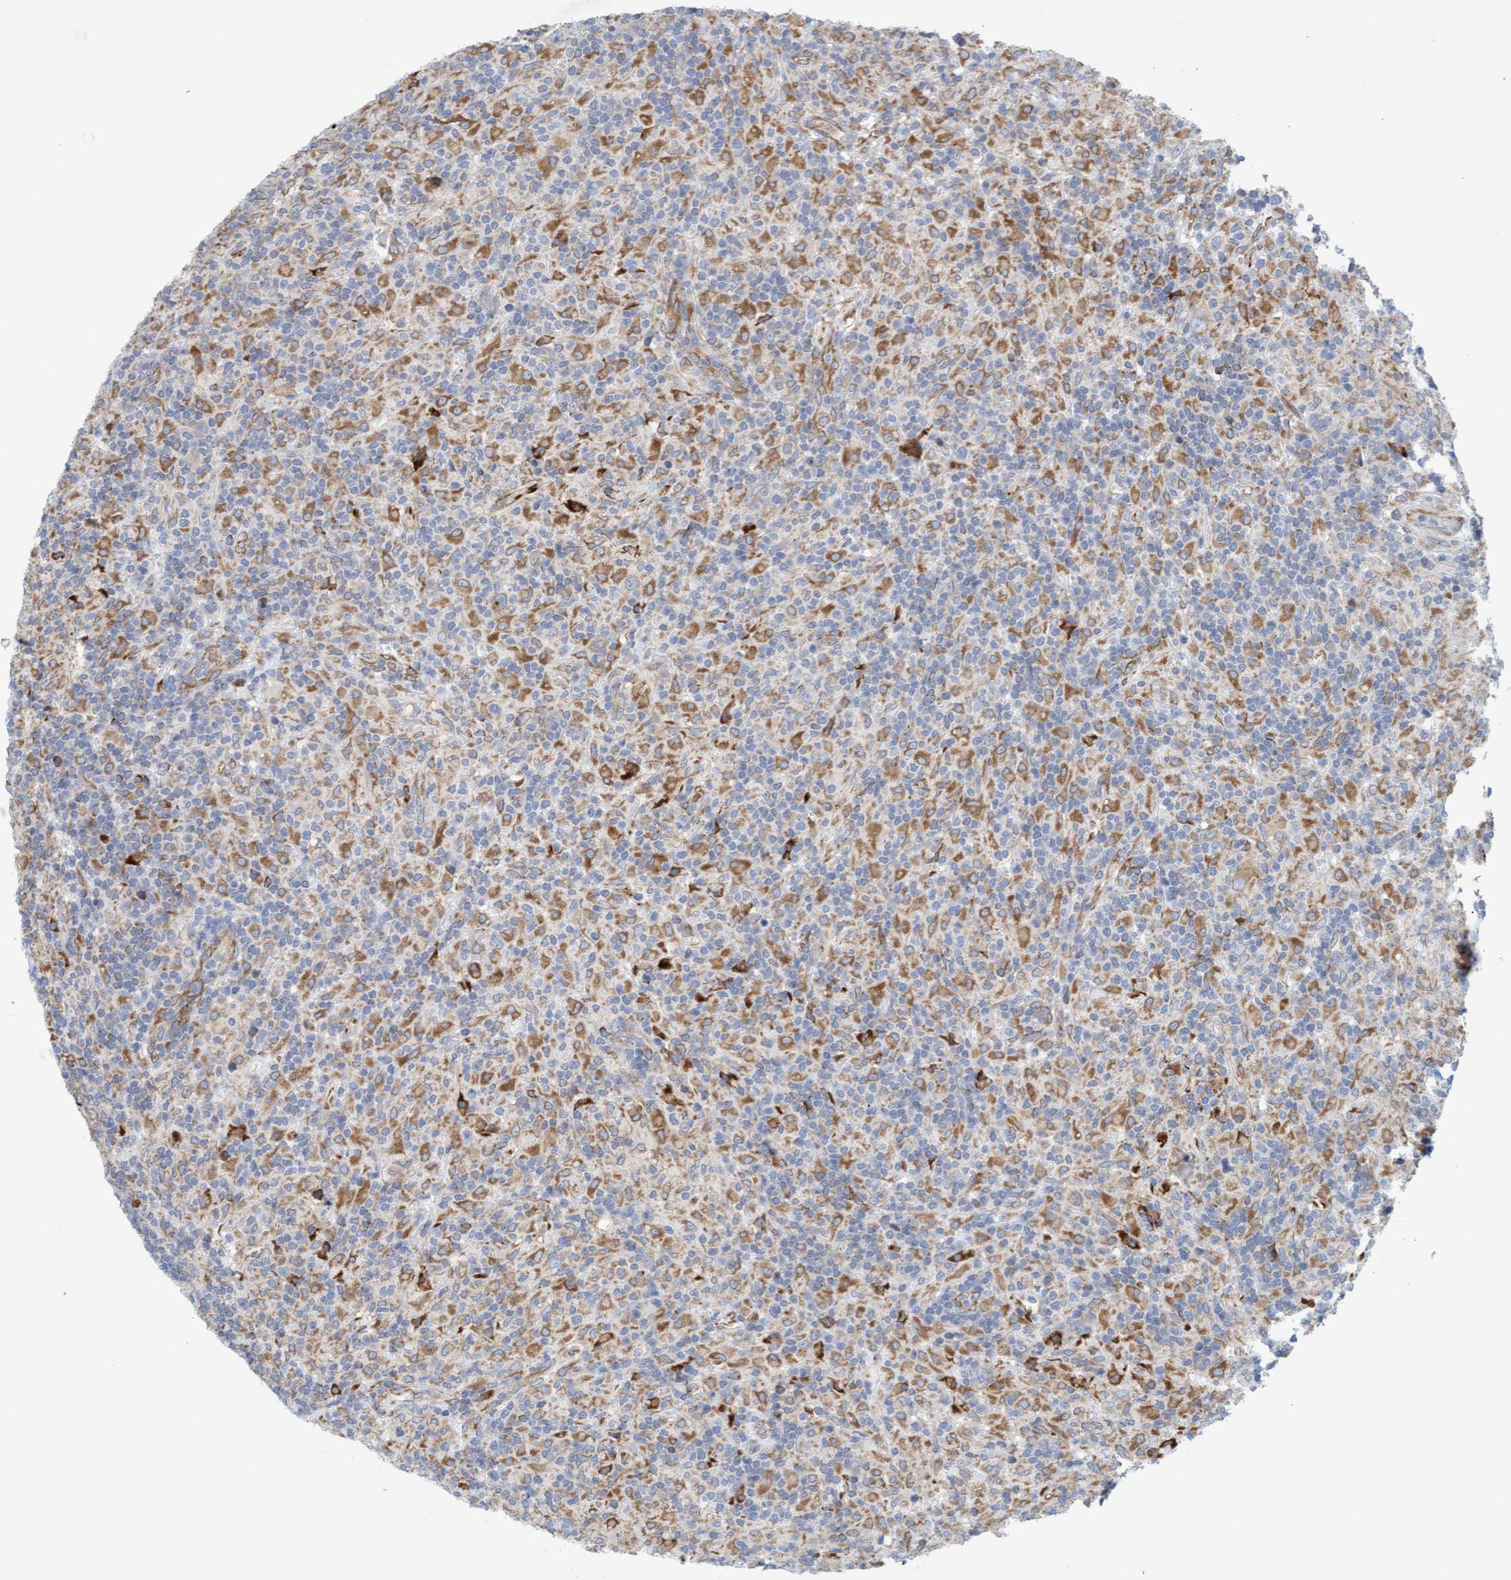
{"staining": {"intensity": "weak", "quantity": ">75%", "location": "cytoplasmic/membranous"}, "tissue": "lymphoma", "cell_type": "Tumor cells", "image_type": "cancer", "snomed": [{"axis": "morphology", "description": "Hodgkin's disease, NOS"}, {"axis": "topography", "description": "Lymph node"}], "caption": "This is a histology image of immunohistochemistry staining of Hodgkin's disease, which shows weak expression in the cytoplasmic/membranous of tumor cells.", "gene": "SLC28A3", "patient": {"sex": "male", "age": 70}}